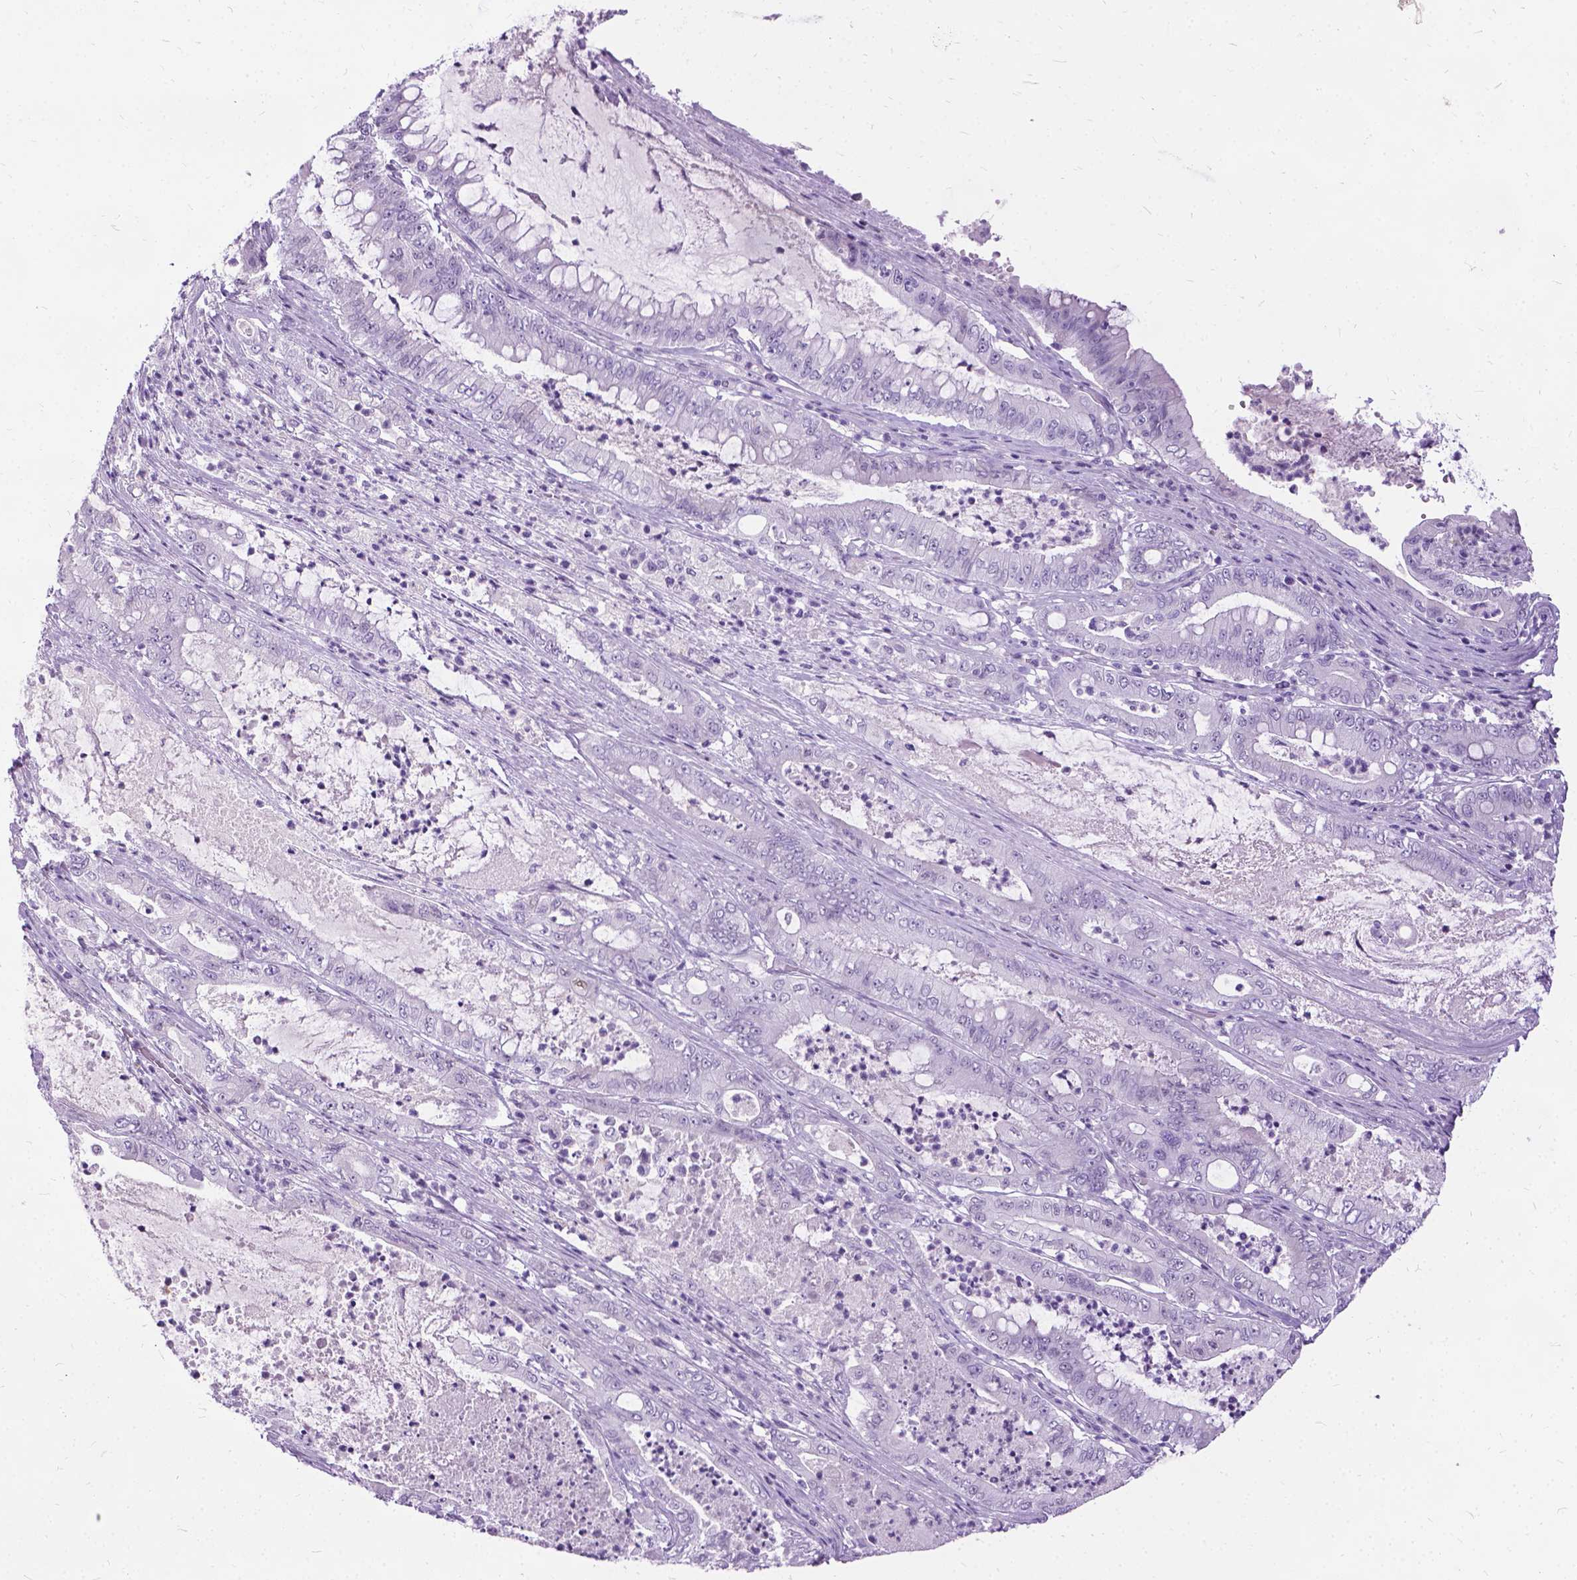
{"staining": {"intensity": "negative", "quantity": "none", "location": "none"}, "tissue": "pancreatic cancer", "cell_type": "Tumor cells", "image_type": "cancer", "snomed": [{"axis": "morphology", "description": "Adenocarcinoma, NOS"}, {"axis": "topography", "description": "Pancreas"}], "caption": "The histopathology image shows no significant expression in tumor cells of pancreatic cancer (adenocarcinoma).", "gene": "PROB1", "patient": {"sex": "male", "age": 71}}